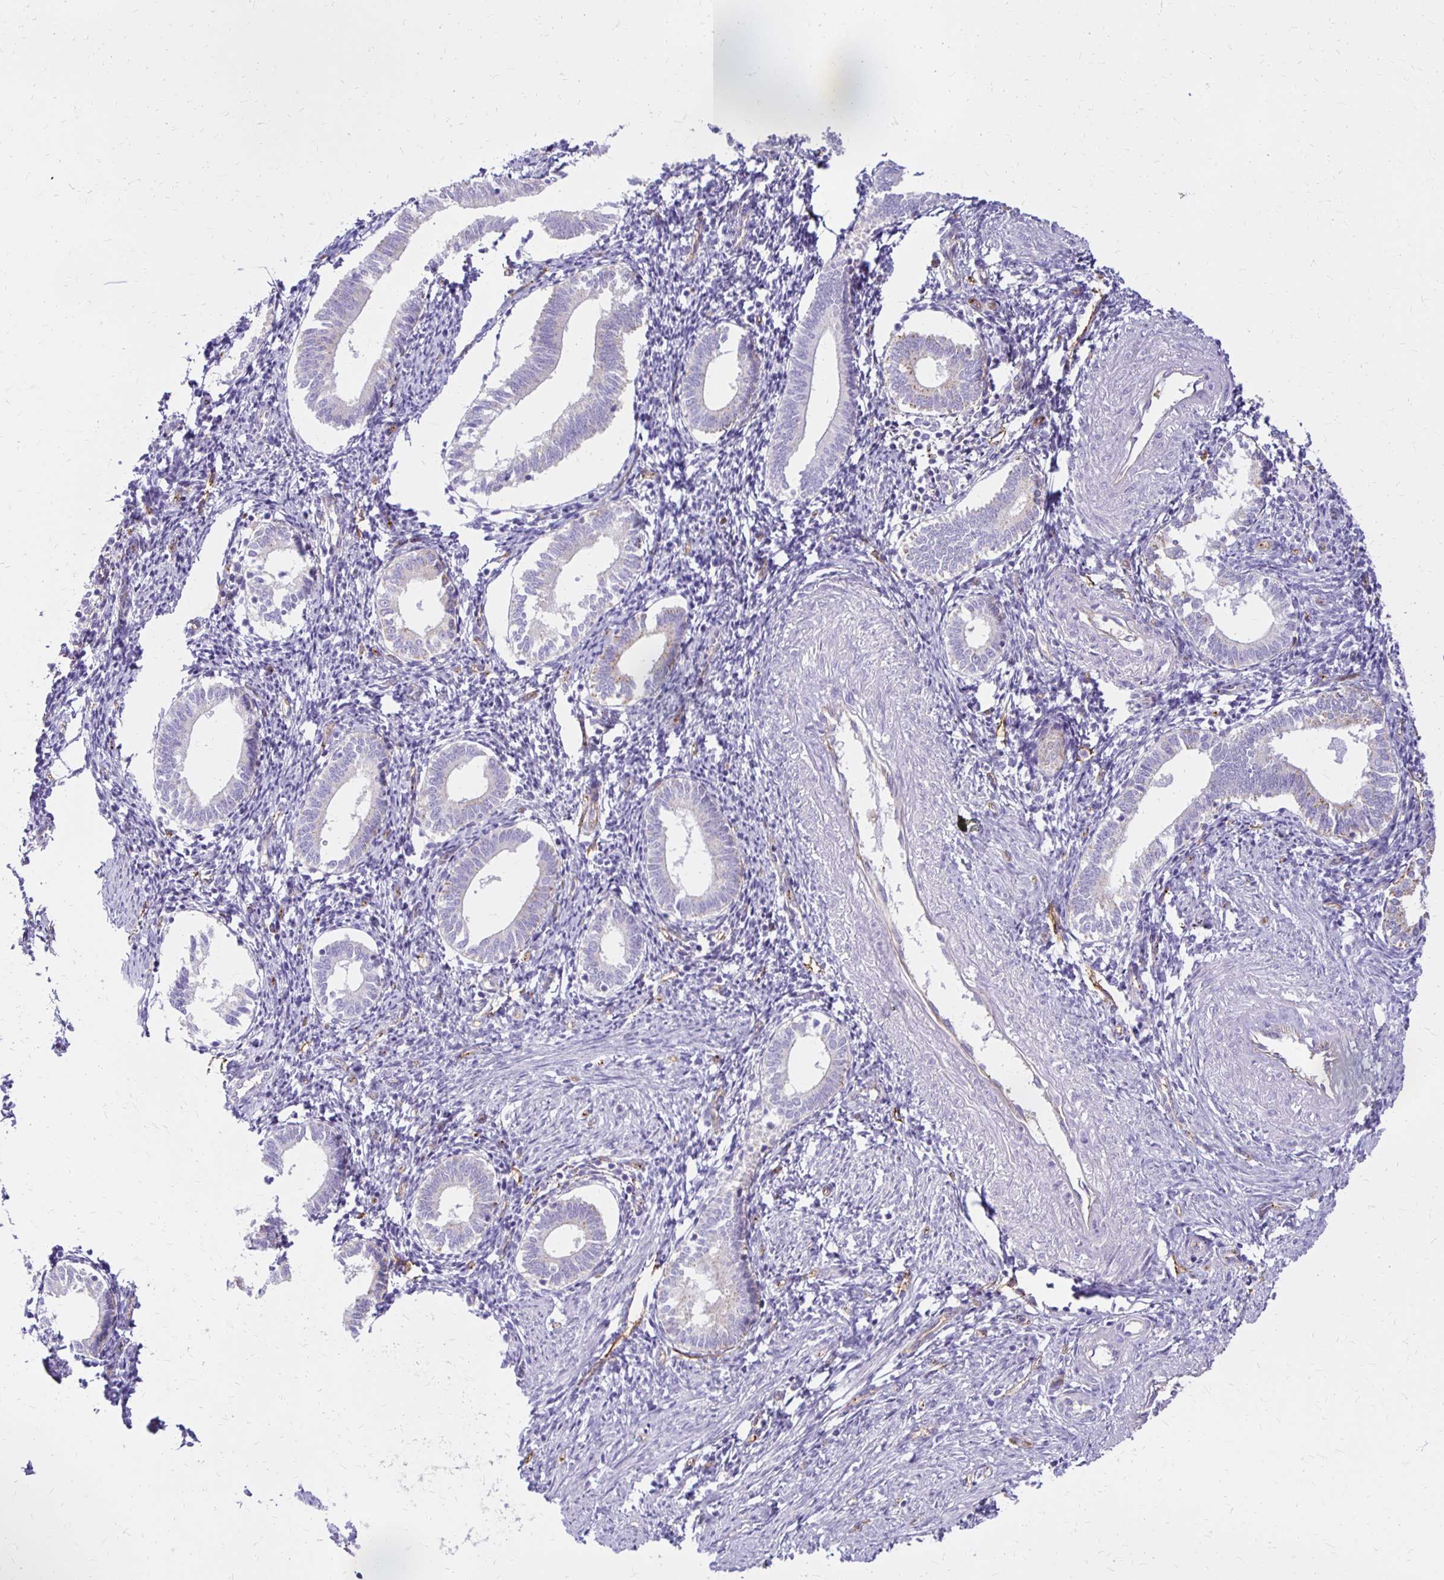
{"staining": {"intensity": "negative", "quantity": "none", "location": "none"}, "tissue": "endometrium", "cell_type": "Cells in endometrial stroma", "image_type": "normal", "snomed": [{"axis": "morphology", "description": "Normal tissue, NOS"}, {"axis": "topography", "description": "Endometrium"}], "caption": "Immunohistochemistry of normal endometrium displays no expression in cells in endometrial stroma. The staining is performed using DAB brown chromogen with nuclei counter-stained in using hematoxylin.", "gene": "TTYH1", "patient": {"sex": "female", "age": 41}}